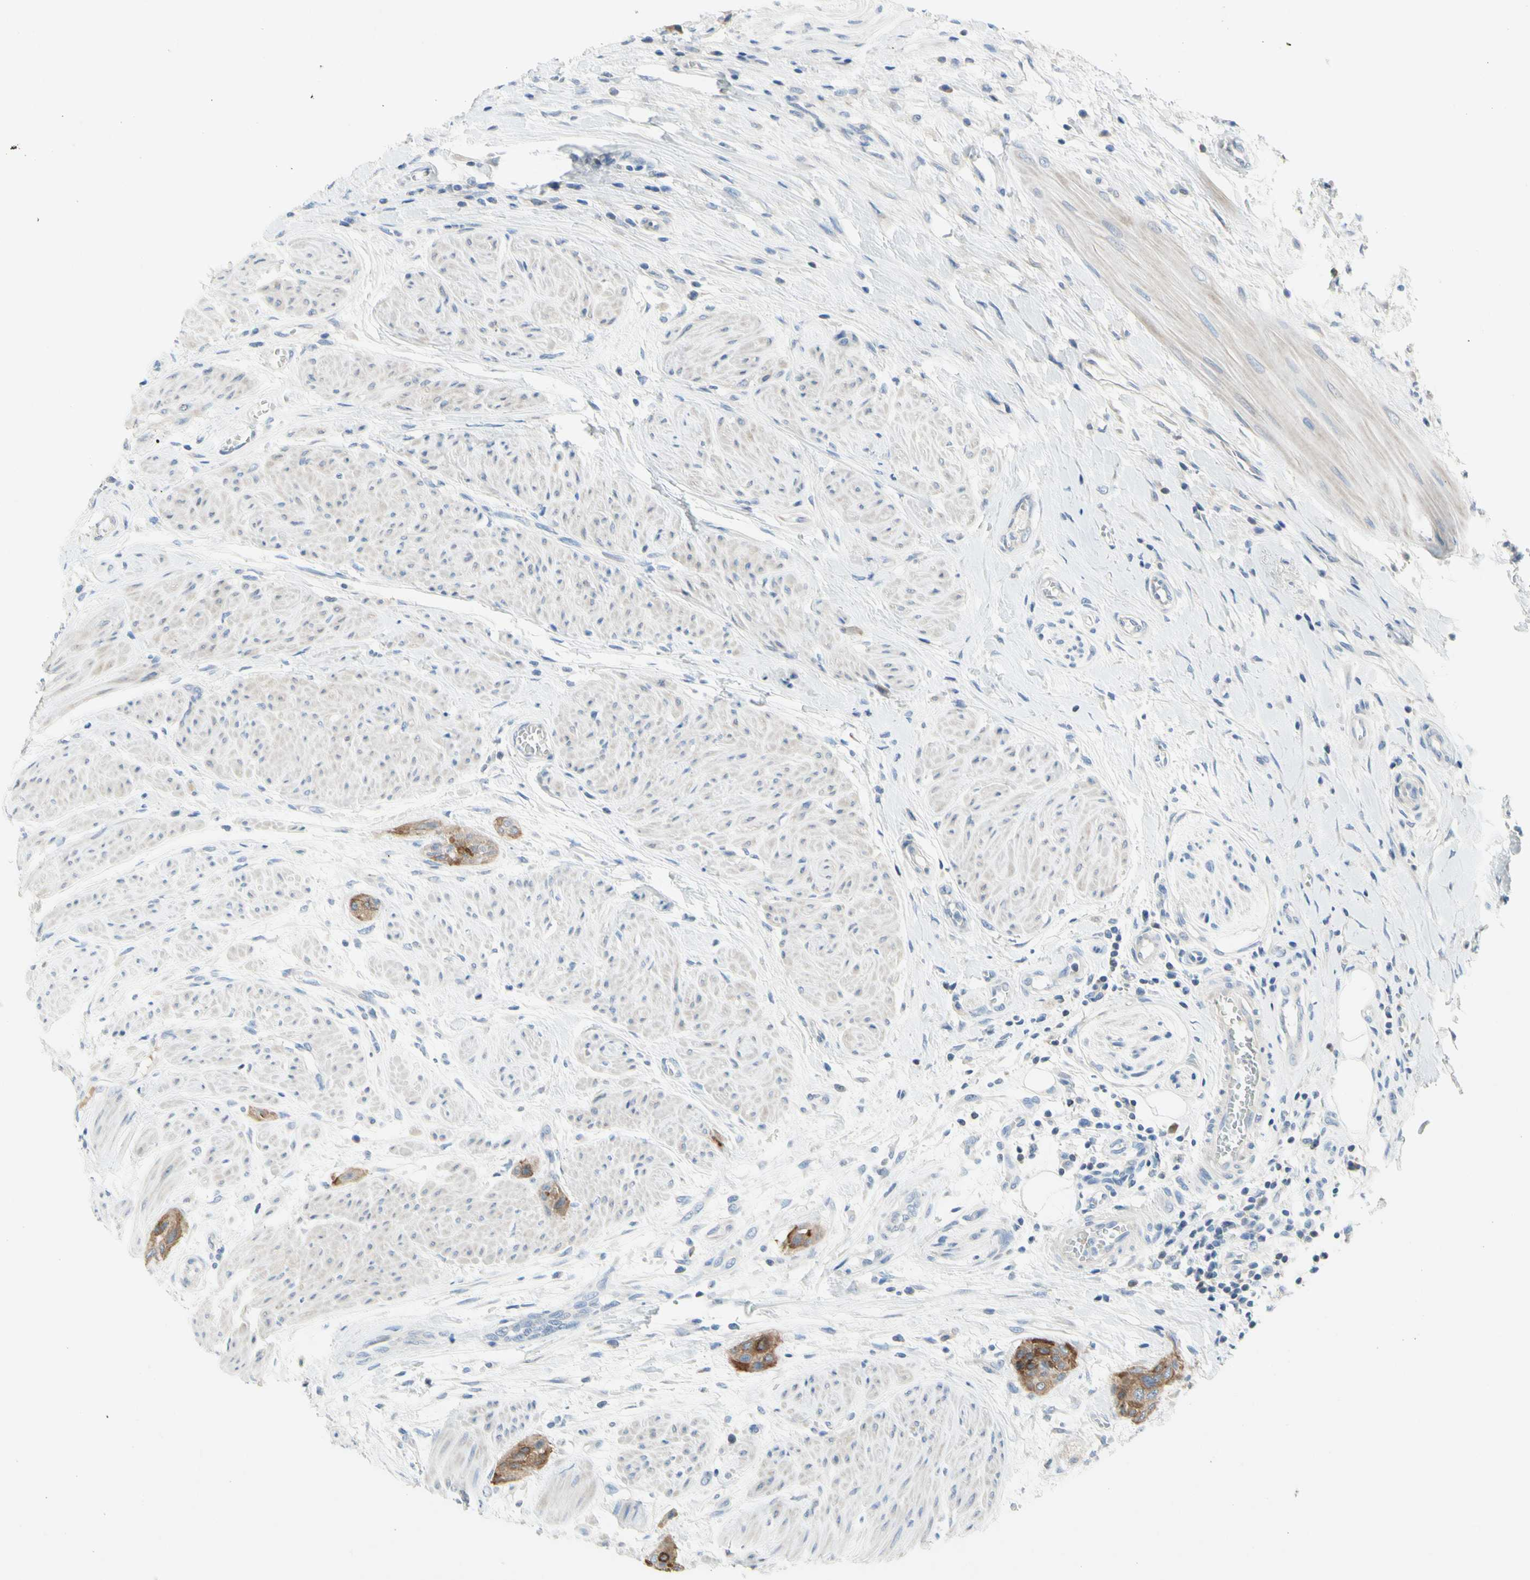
{"staining": {"intensity": "weak", "quantity": ">75%", "location": "cytoplasmic/membranous"}, "tissue": "urothelial cancer", "cell_type": "Tumor cells", "image_type": "cancer", "snomed": [{"axis": "morphology", "description": "Urothelial carcinoma, High grade"}, {"axis": "topography", "description": "Urinary bladder"}], "caption": "Human urothelial cancer stained with a protein marker exhibits weak staining in tumor cells.", "gene": "MUC1", "patient": {"sex": "male", "age": 35}}